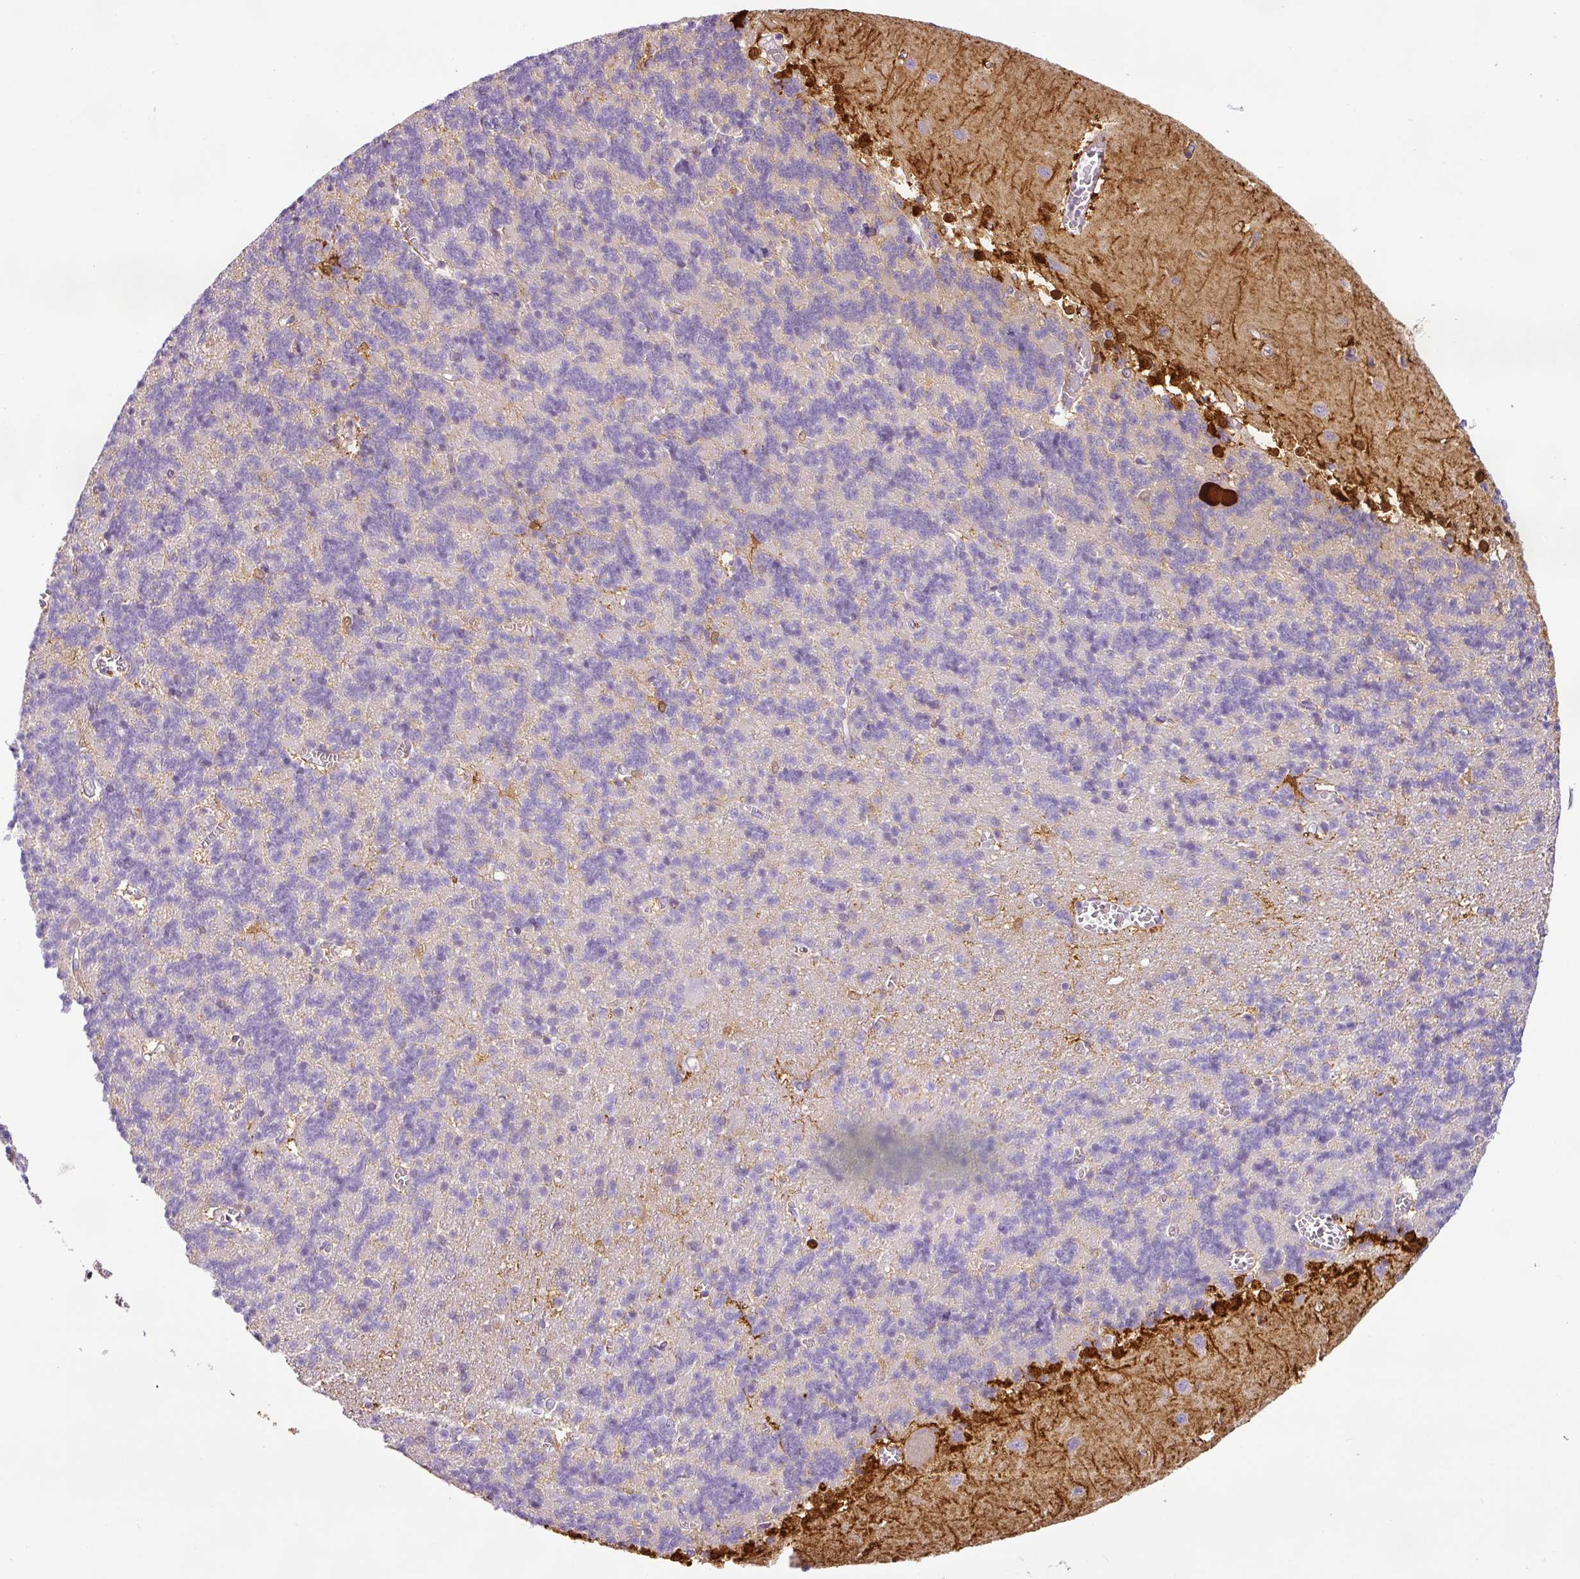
{"staining": {"intensity": "negative", "quantity": "none", "location": "none"}, "tissue": "cerebellum", "cell_type": "Cells in granular layer", "image_type": "normal", "snomed": [{"axis": "morphology", "description": "Normal tissue, NOS"}, {"axis": "topography", "description": "Cerebellum"}], "caption": "Cells in granular layer are negative for protein expression in unremarkable human cerebellum. (DAB IHC visualized using brightfield microscopy, high magnification).", "gene": "HMCN2", "patient": {"sex": "male", "age": 37}}